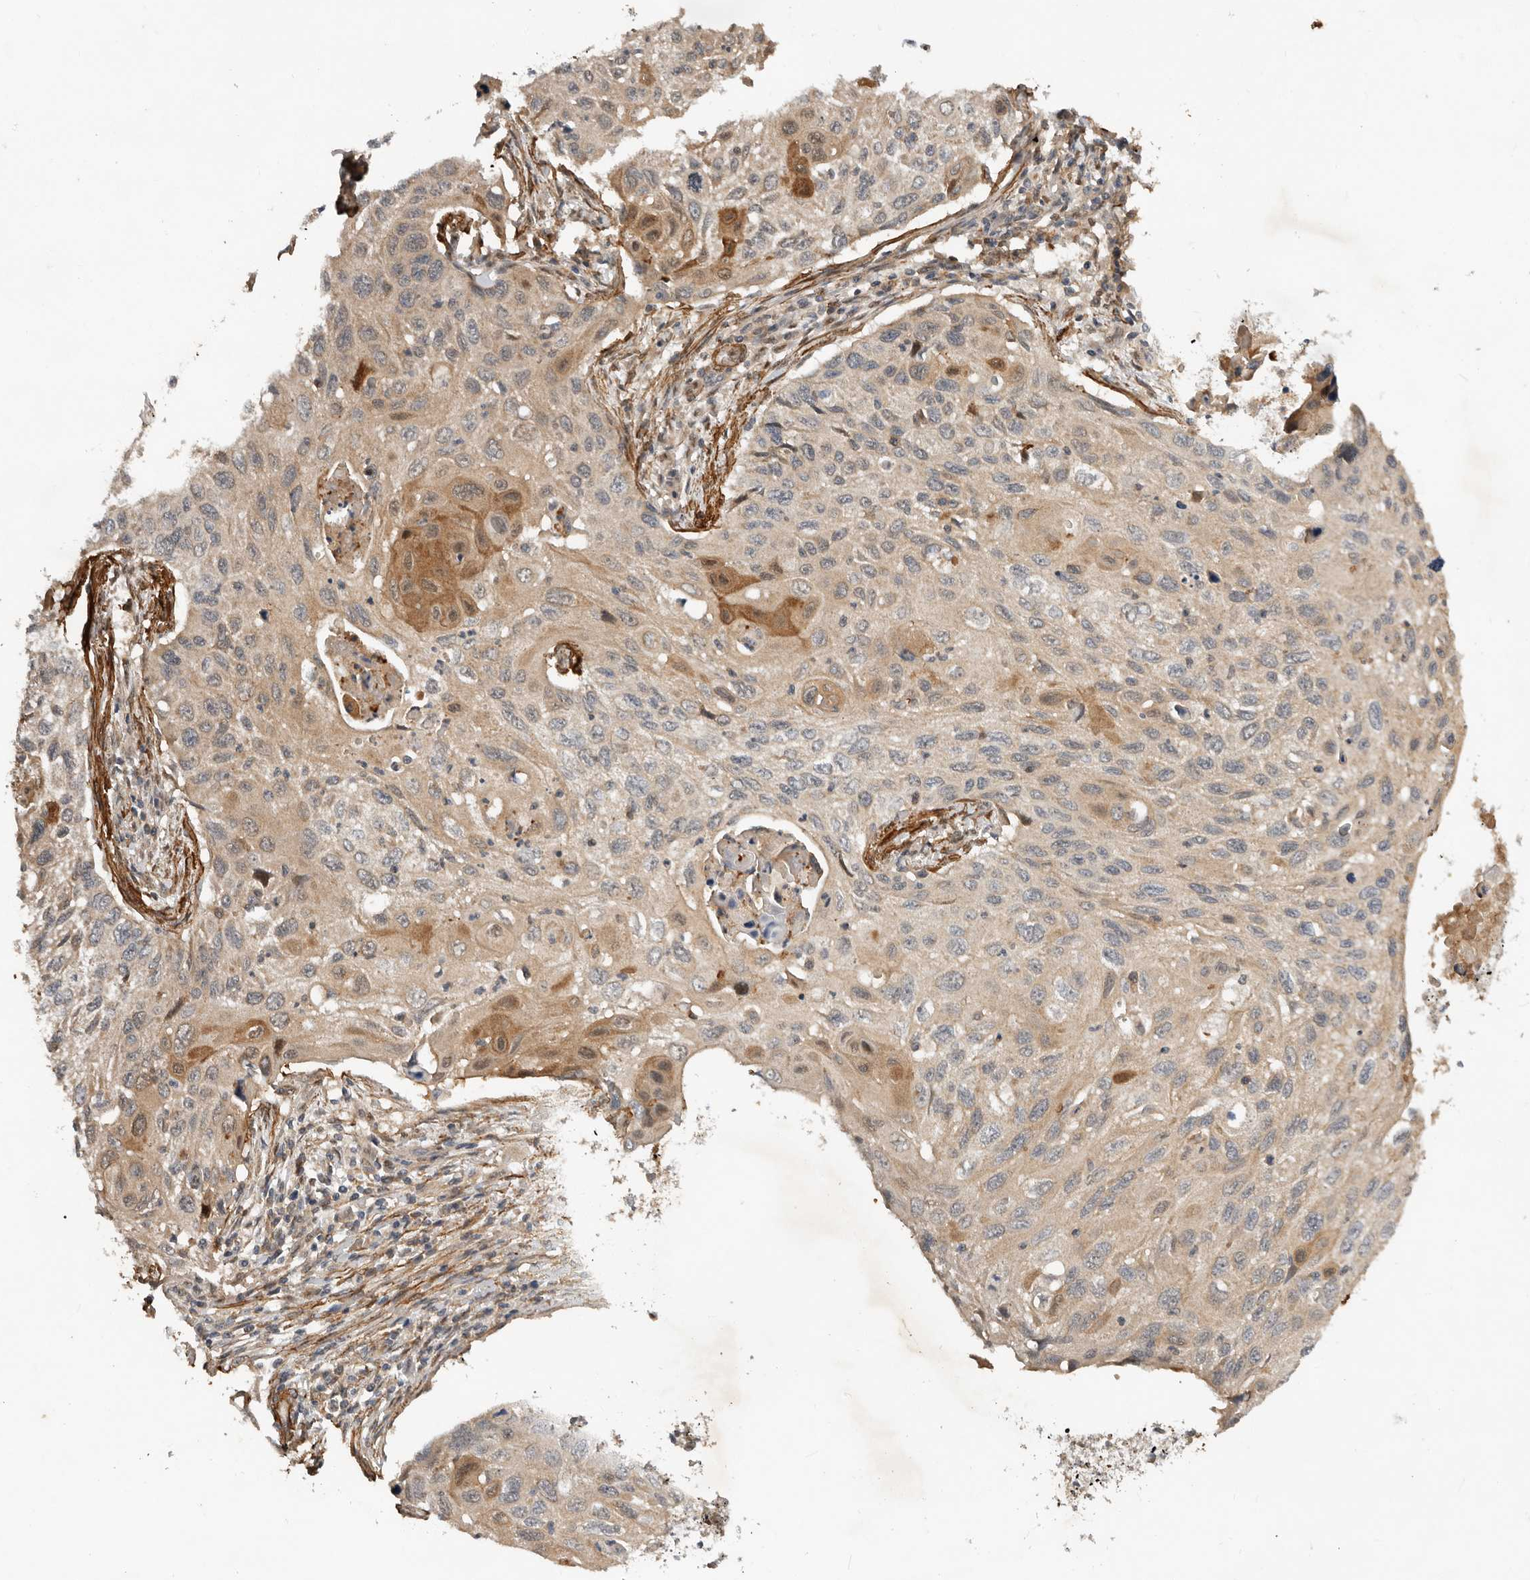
{"staining": {"intensity": "moderate", "quantity": "<25%", "location": "cytoplasmic/membranous"}, "tissue": "cervical cancer", "cell_type": "Tumor cells", "image_type": "cancer", "snomed": [{"axis": "morphology", "description": "Squamous cell carcinoma, NOS"}, {"axis": "topography", "description": "Cervix"}], "caption": "This histopathology image exhibits cervical squamous cell carcinoma stained with immunohistochemistry to label a protein in brown. The cytoplasmic/membranous of tumor cells show moderate positivity for the protein. Nuclei are counter-stained blue.", "gene": "RNF157", "patient": {"sex": "female", "age": 70}}